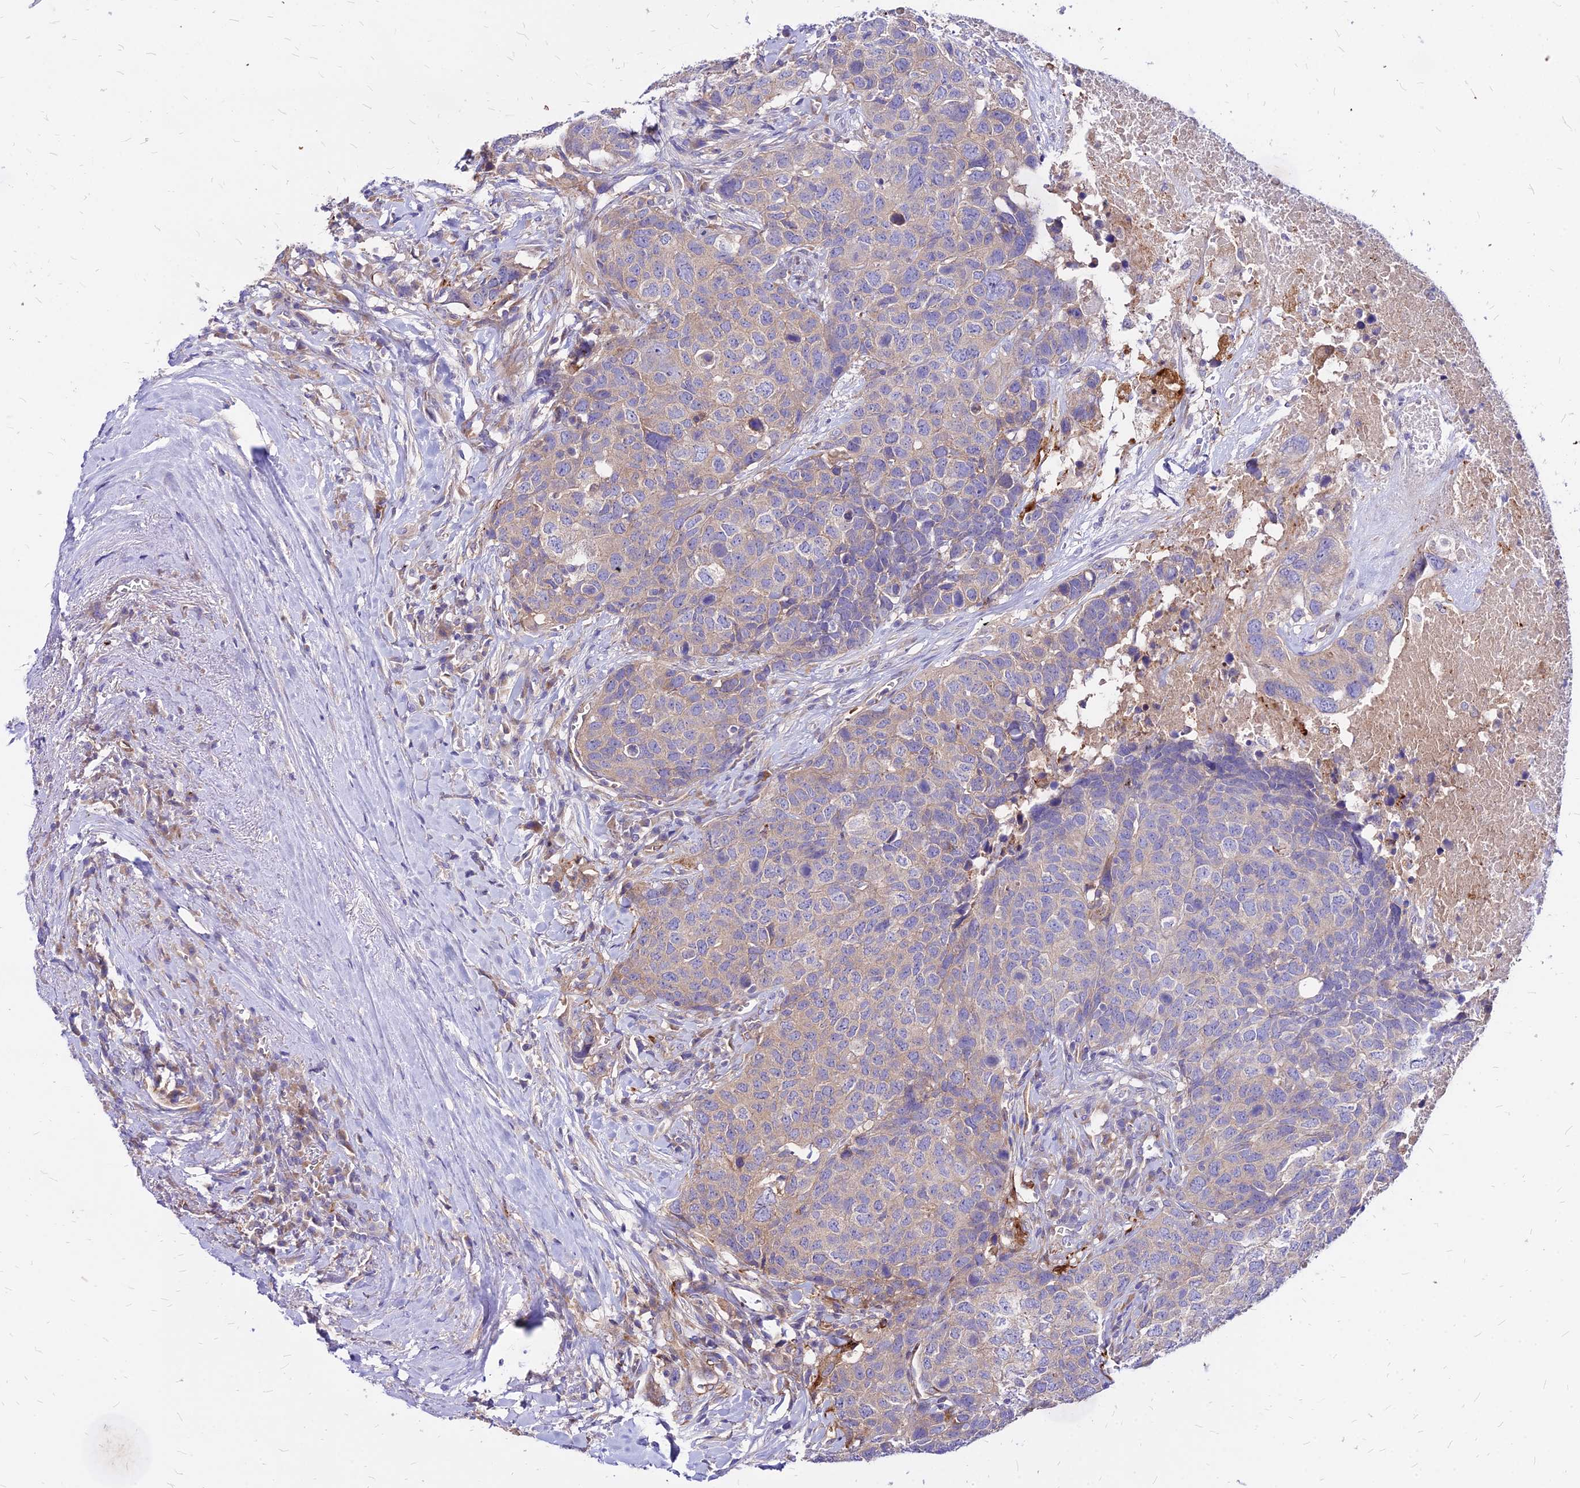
{"staining": {"intensity": "moderate", "quantity": "<25%", "location": "cytoplasmic/membranous"}, "tissue": "head and neck cancer", "cell_type": "Tumor cells", "image_type": "cancer", "snomed": [{"axis": "morphology", "description": "Squamous cell carcinoma, NOS"}, {"axis": "topography", "description": "Head-Neck"}], "caption": "Human head and neck cancer (squamous cell carcinoma) stained with a brown dye displays moderate cytoplasmic/membranous positive expression in approximately <25% of tumor cells.", "gene": "COMMD10", "patient": {"sex": "male", "age": 66}}